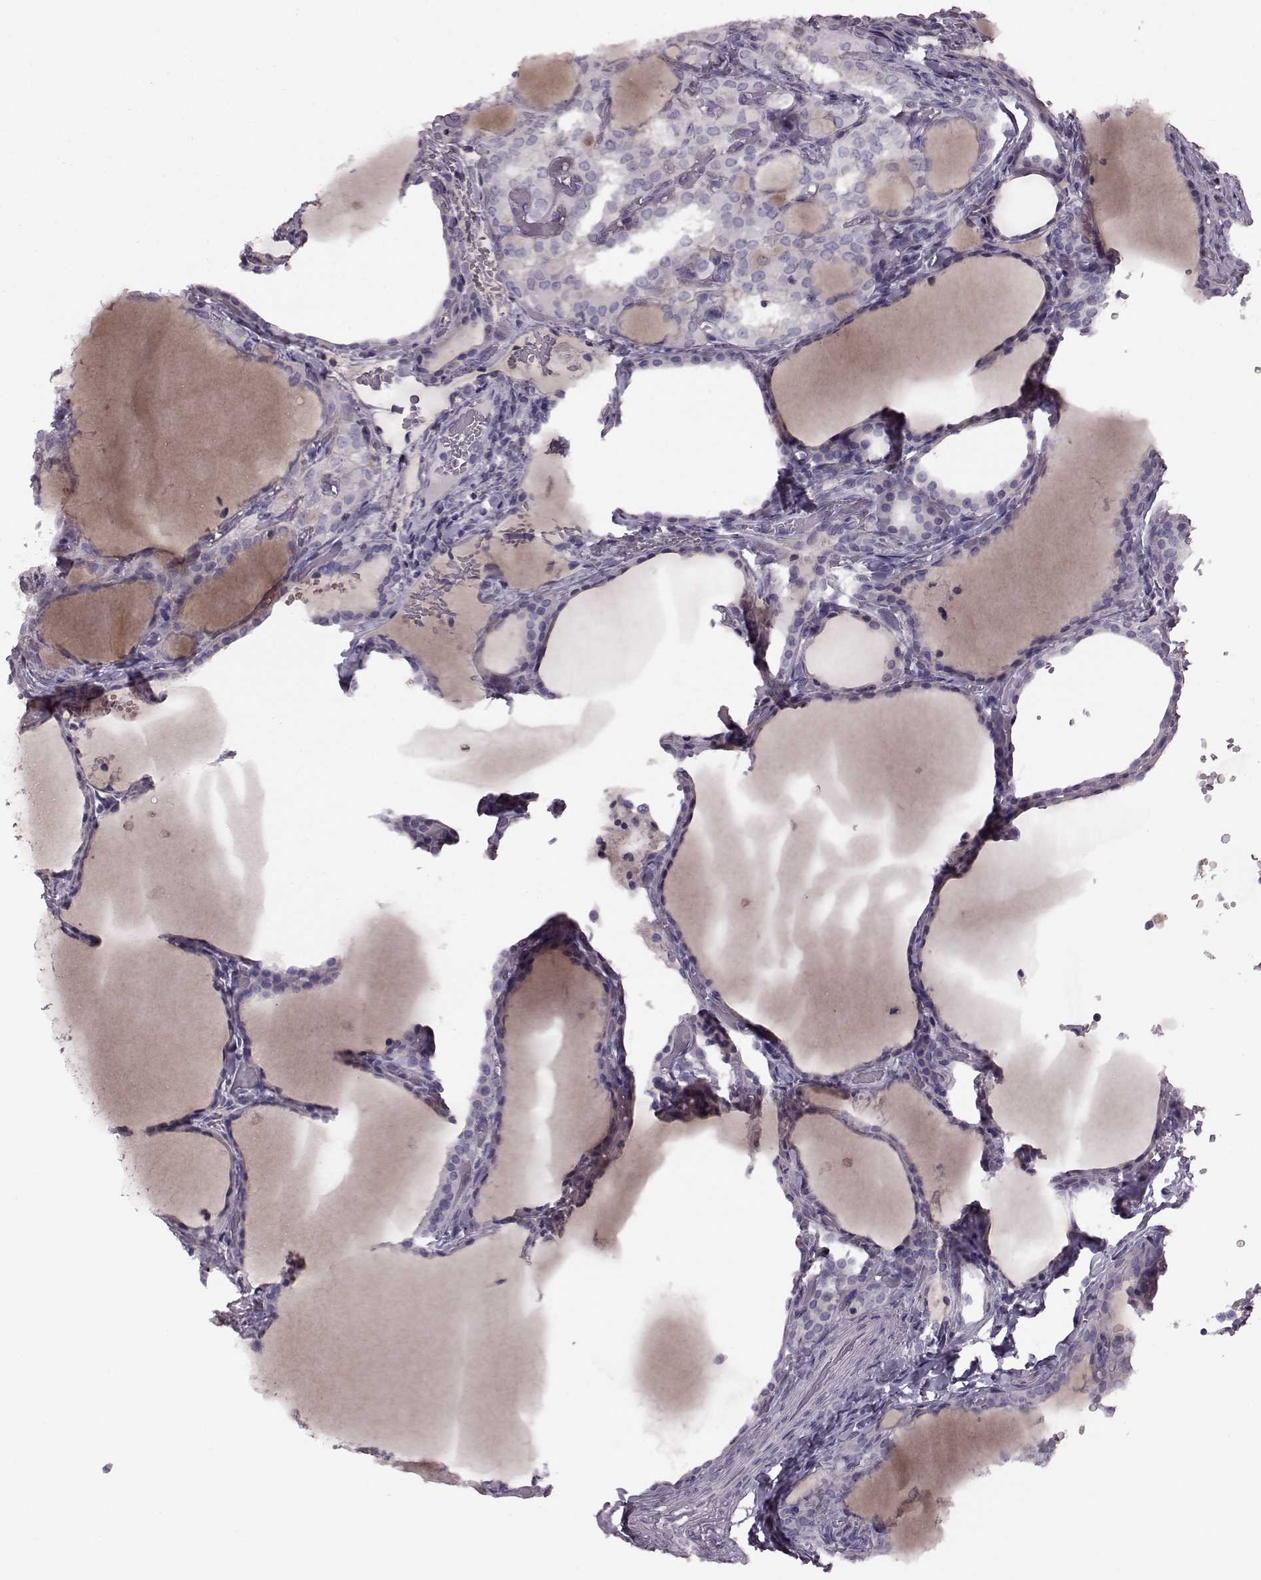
{"staining": {"intensity": "negative", "quantity": "none", "location": "none"}, "tissue": "thyroid cancer", "cell_type": "Tumor cells", "image_type": "cancer", "snomed": [{"axis": "morphology", "description": "Papillary adenocarcinoma, NOS"}, {"axis": "topography", "description": "Thyroid gland"}], "caption": "Tumor cells show no significant staining in thyroid cancer (papillary adenocarcinoma).", "gene": "CRYBA2", "patient": {"sex": "male", "age": 20}}